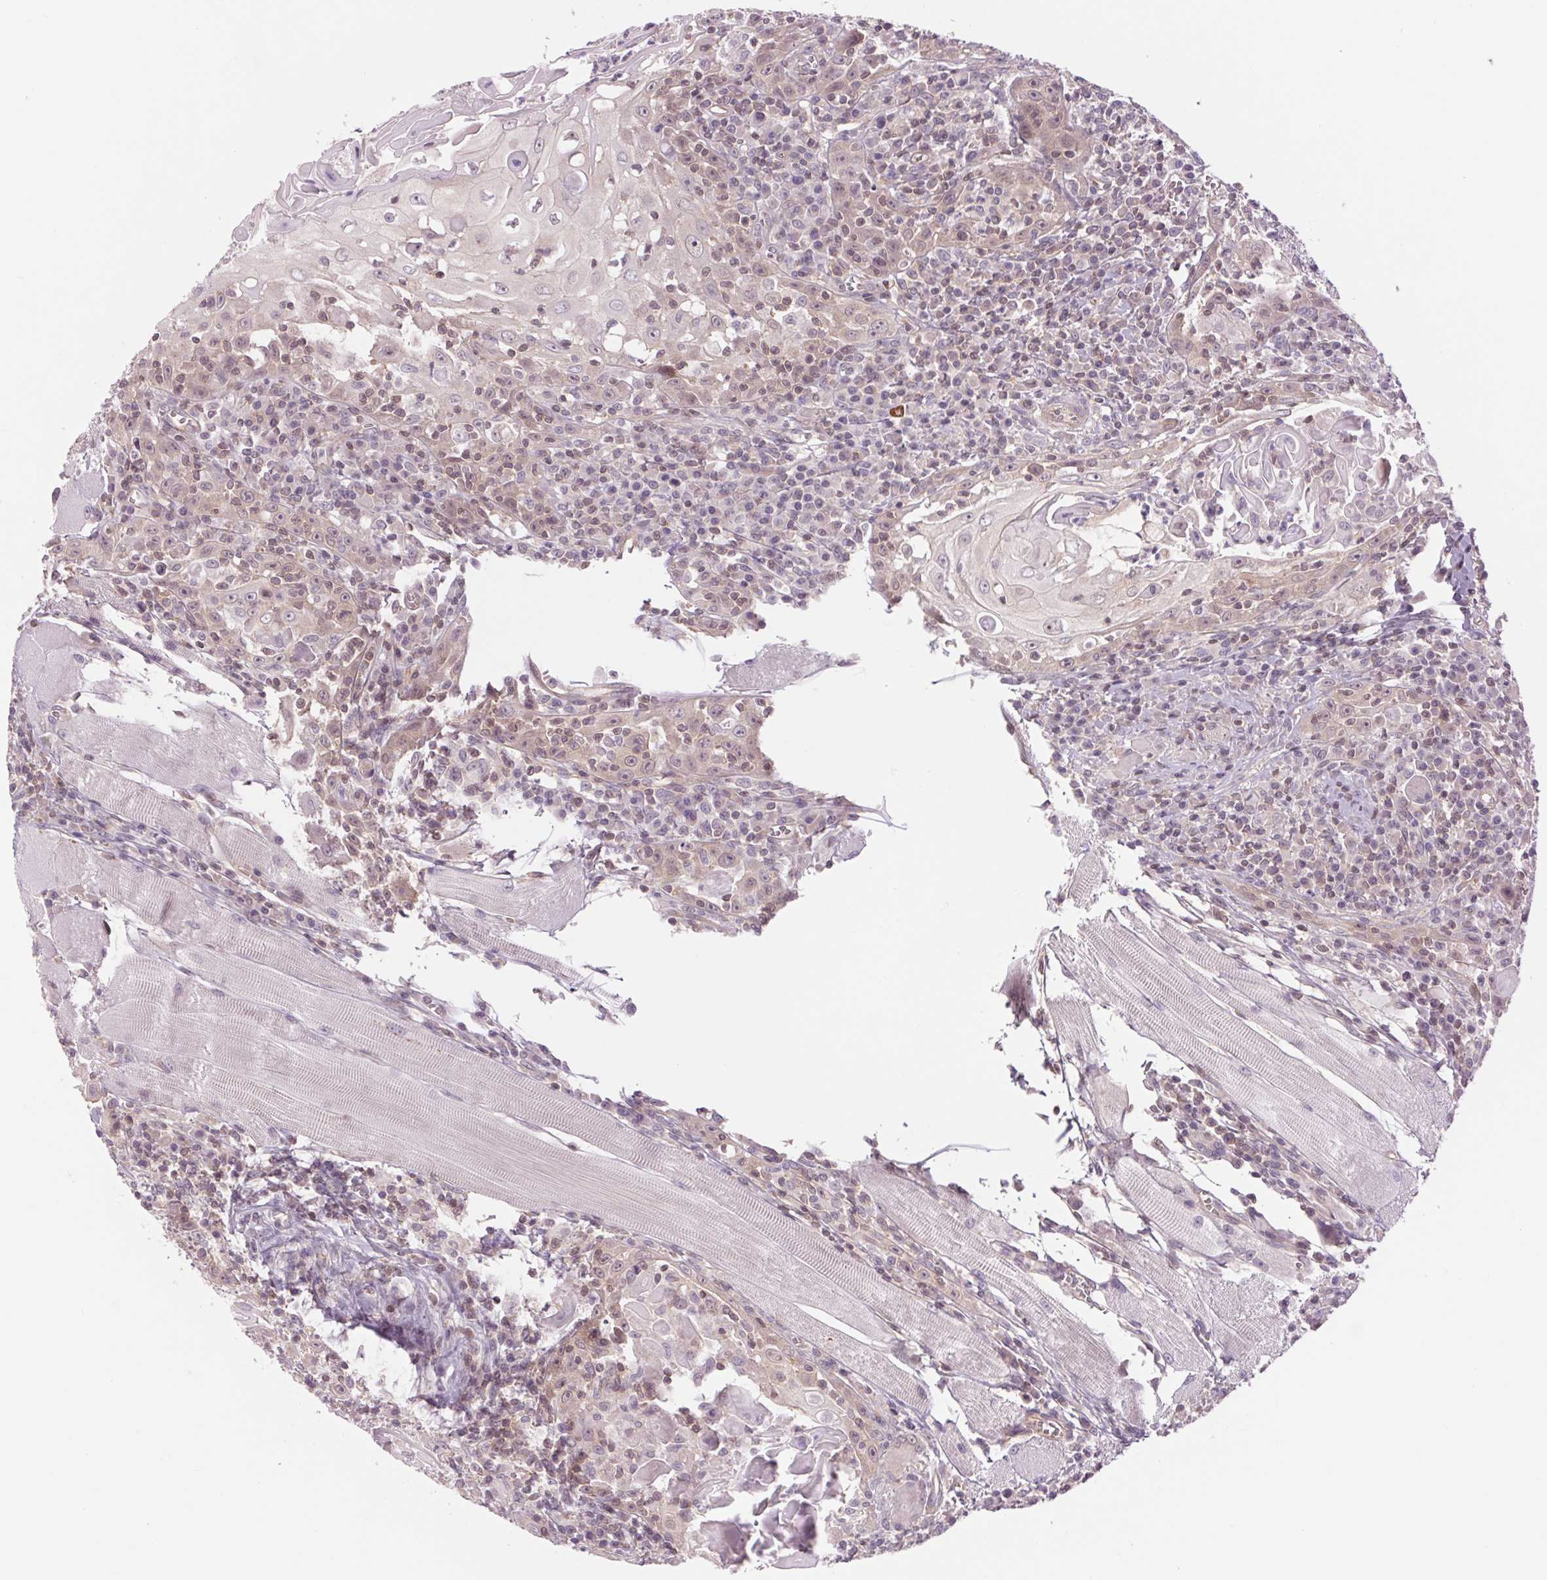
{"staining": {"intensity": "negative", "quantity": "none", "location": "none"}, "tissue": "head and neck cancer", "cell_type": "Tumor cells", "image_type": "cancer", "snomed": [{"axis": "morphology", "description": "Squamous cell carcinoma, NOS"}, {"axis": "topography", "description": "Head-Neck"}], "caption": "The immunohistochemistry (IHC) image has no significant positivity in tumor cells of head and neck squamous cell carcinoma tissue. (DAB (3,3'-diaminobenzidine) immunohistochemistry visualized using brightfield microscopy, high magnification).", "gene": "SH3RF2", "patient": {"sex": "male", "age": 52}}